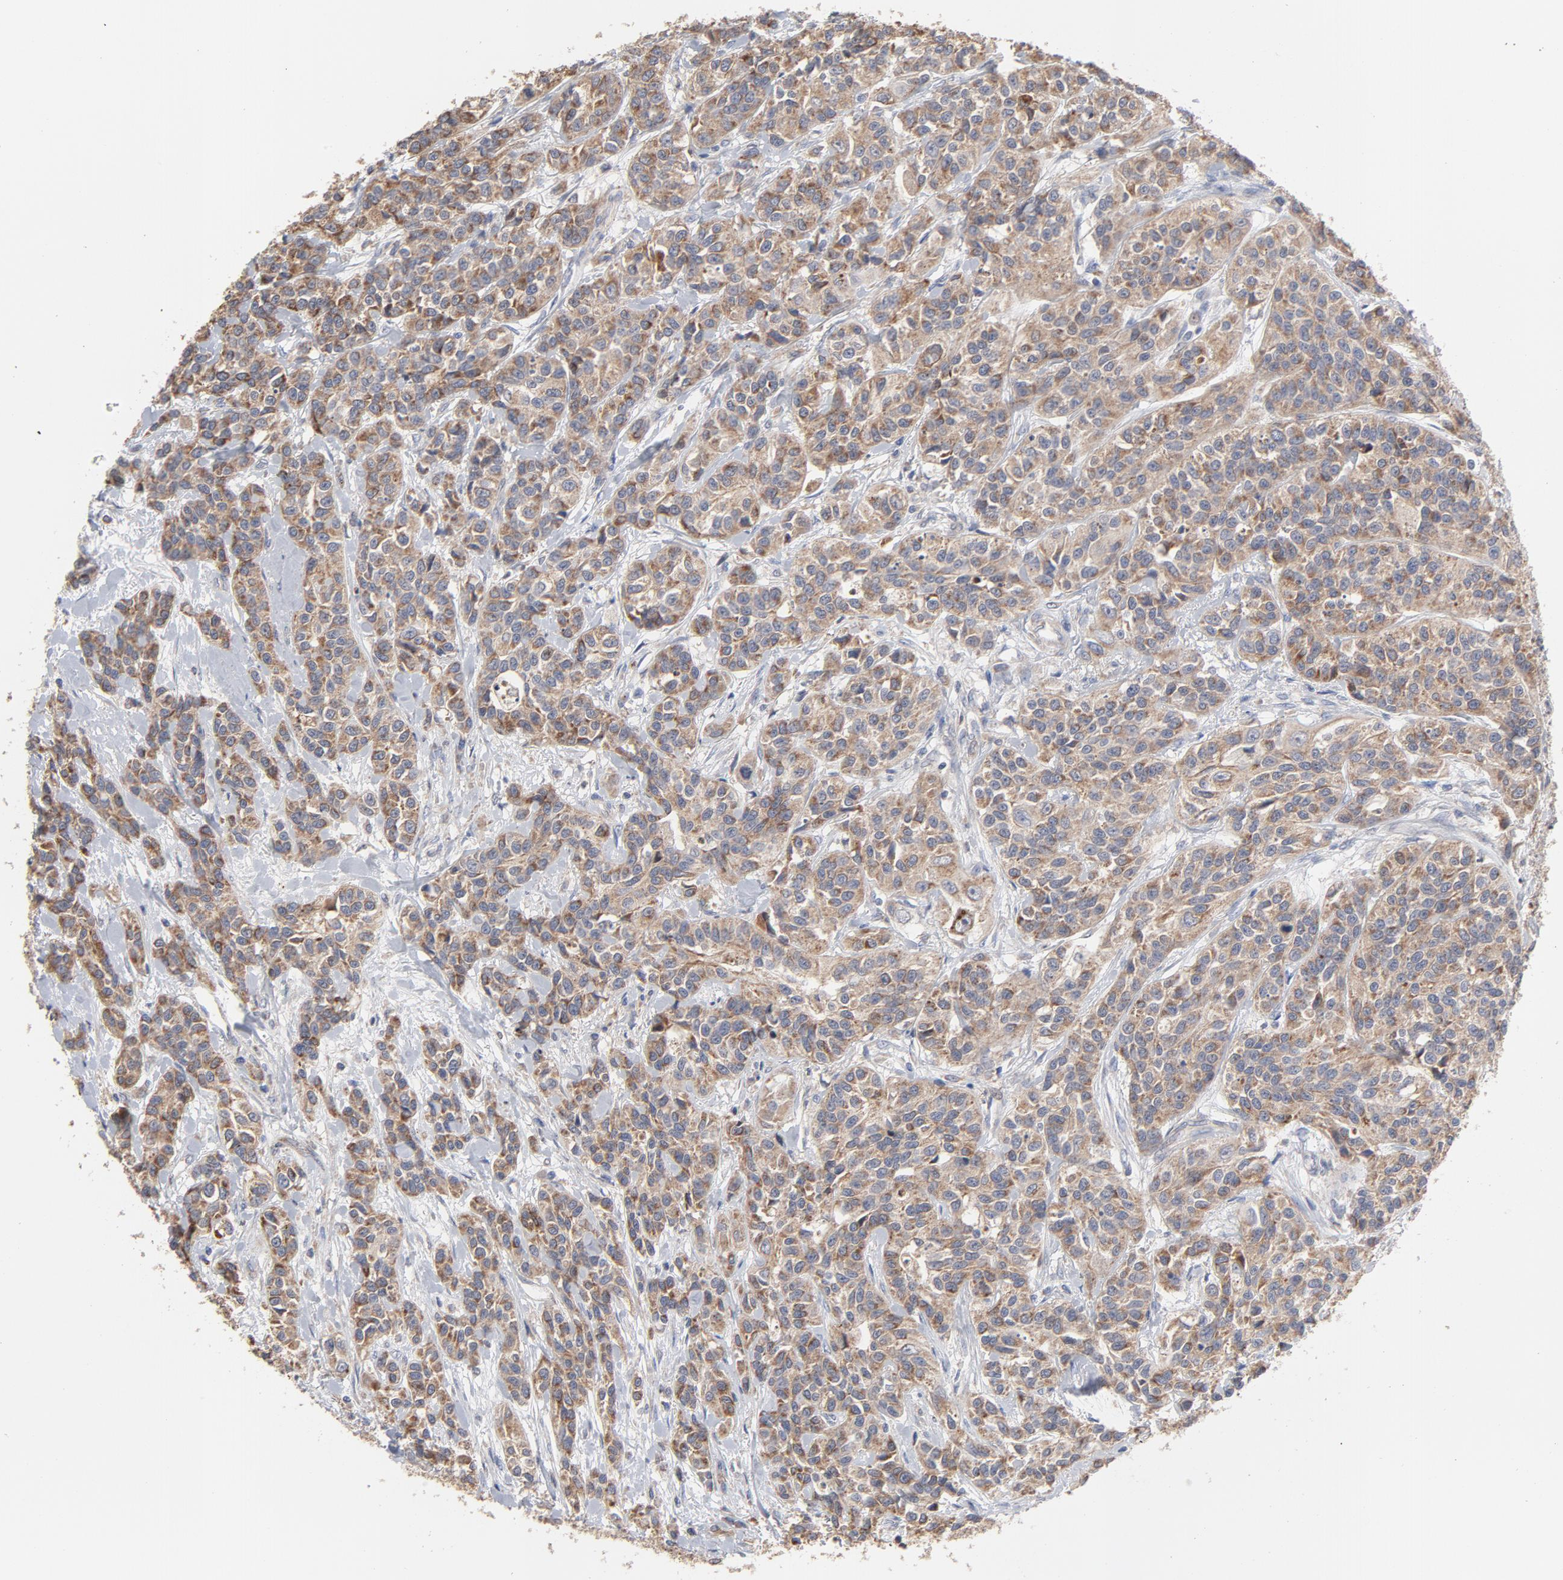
{"staining": {"intensity": "moderate", "quantity": ">75%", "location": "cytoplasmic/membranous"}, "tissue": "urothelial cancer", "cell_type": "Tumor cells", "image_type": "cancer", "snomed": [{"axis": "morphology", "description": "Urothelial carcinoma, High grade"}, {"axis": "topography", "description": "Urinary bladder"}], "caption": "A high-resolution histopathology image shows IHC staining of urothelial cancer, which demonstrates moderate cytoplasmic/membranous positivity in approximately >75% of tumor cells.", "gene": "PPFIBP2", "patient": {"sex": "female", "age": 81}}